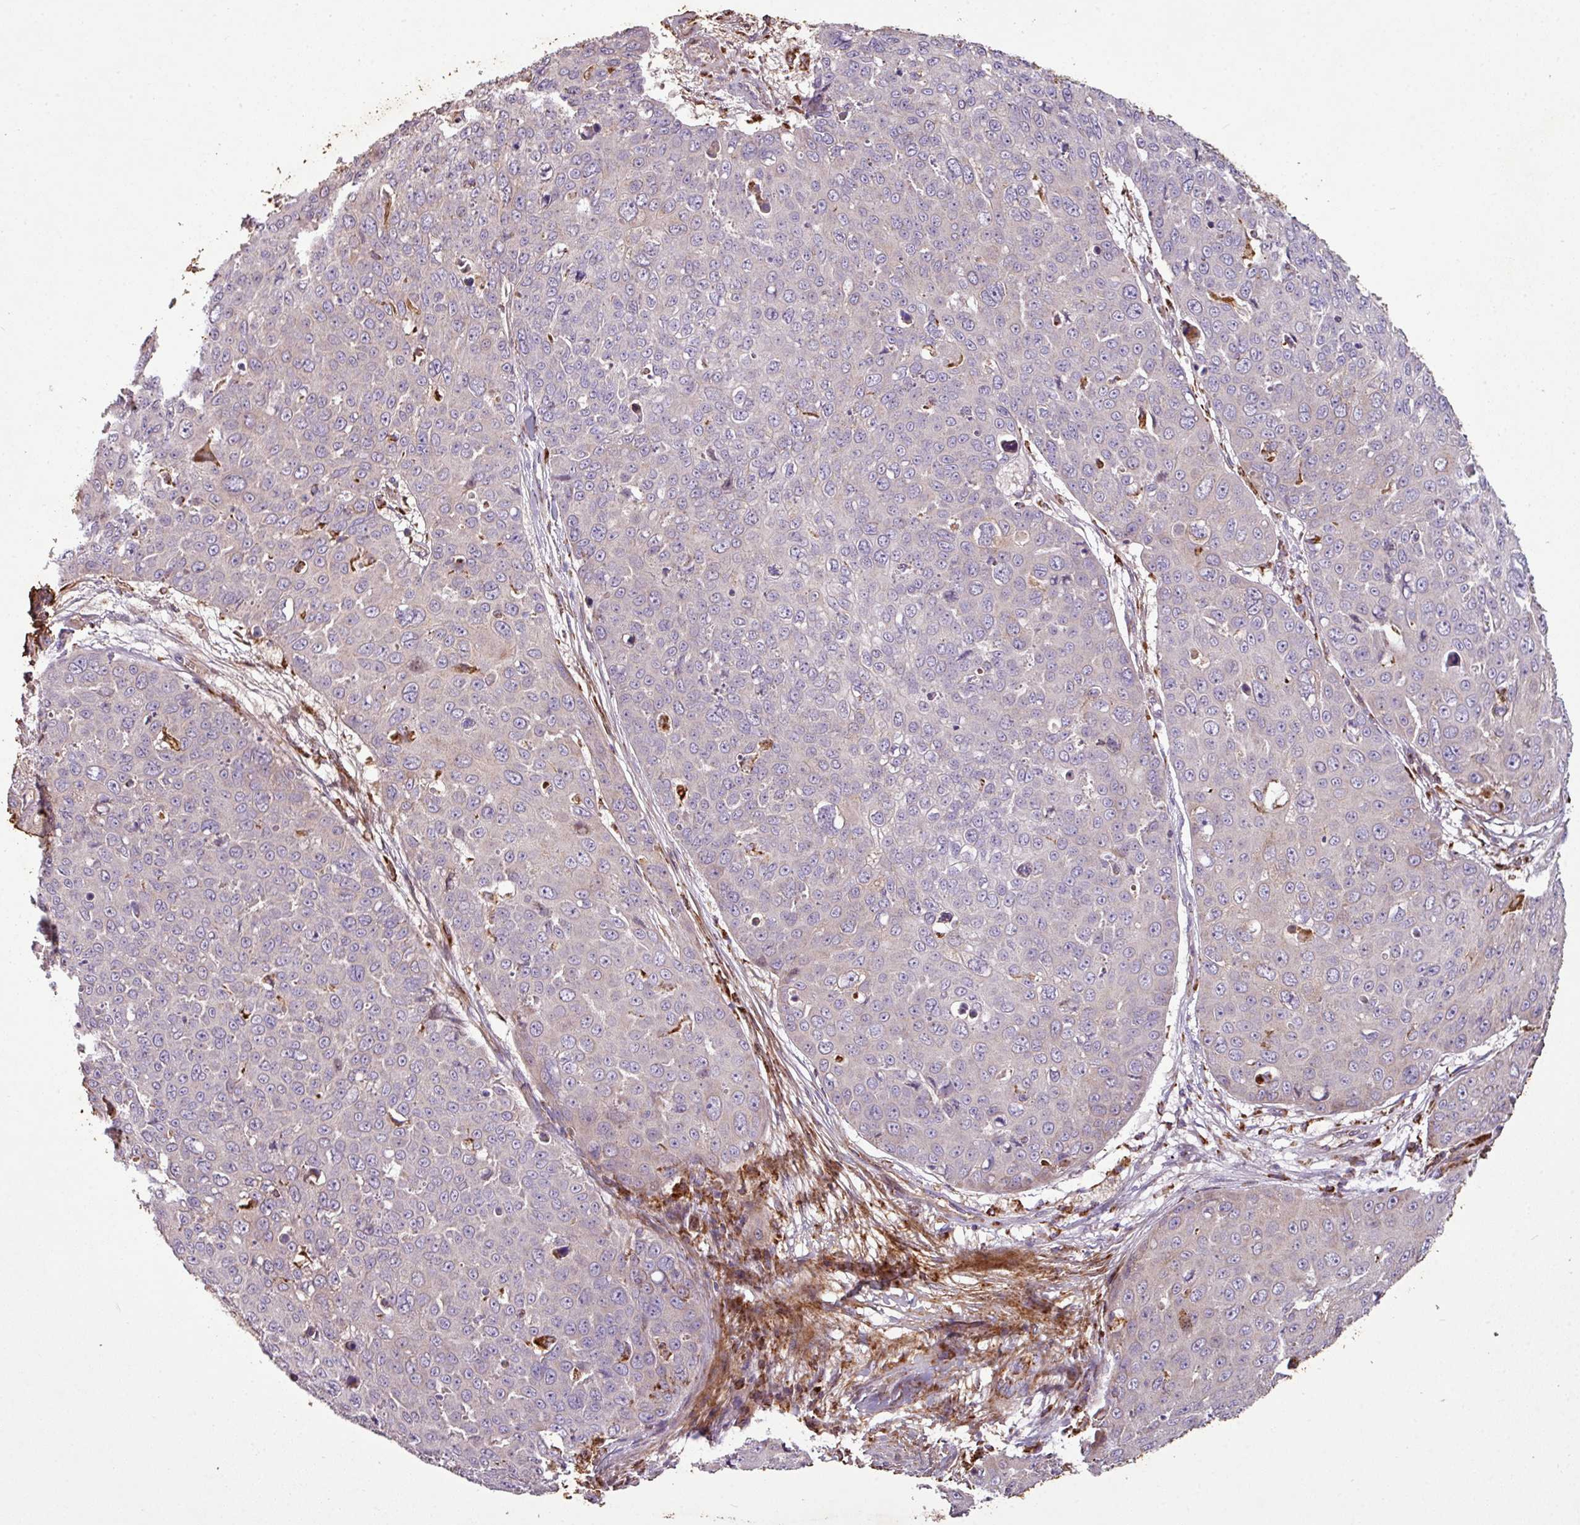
{"staining": {"intensity": "negative", "quantity": "none", "location": "none"}, "tissue": "skin cancer", "cell_type": "Tumor cells", "image_type": "cancer", "snomed": [{"axis": "morphology", "description": "Squamous cell carcinoma, NOS"}, {"axis": "topography", "description": "Skin"}], "caption": "The IHC photomicrograph has no significant expression in tumor cells of squamous cell carcinoma (skin) tissue.", "gene": "SQOR", "patient": {"sex": "male", "age": 71}}